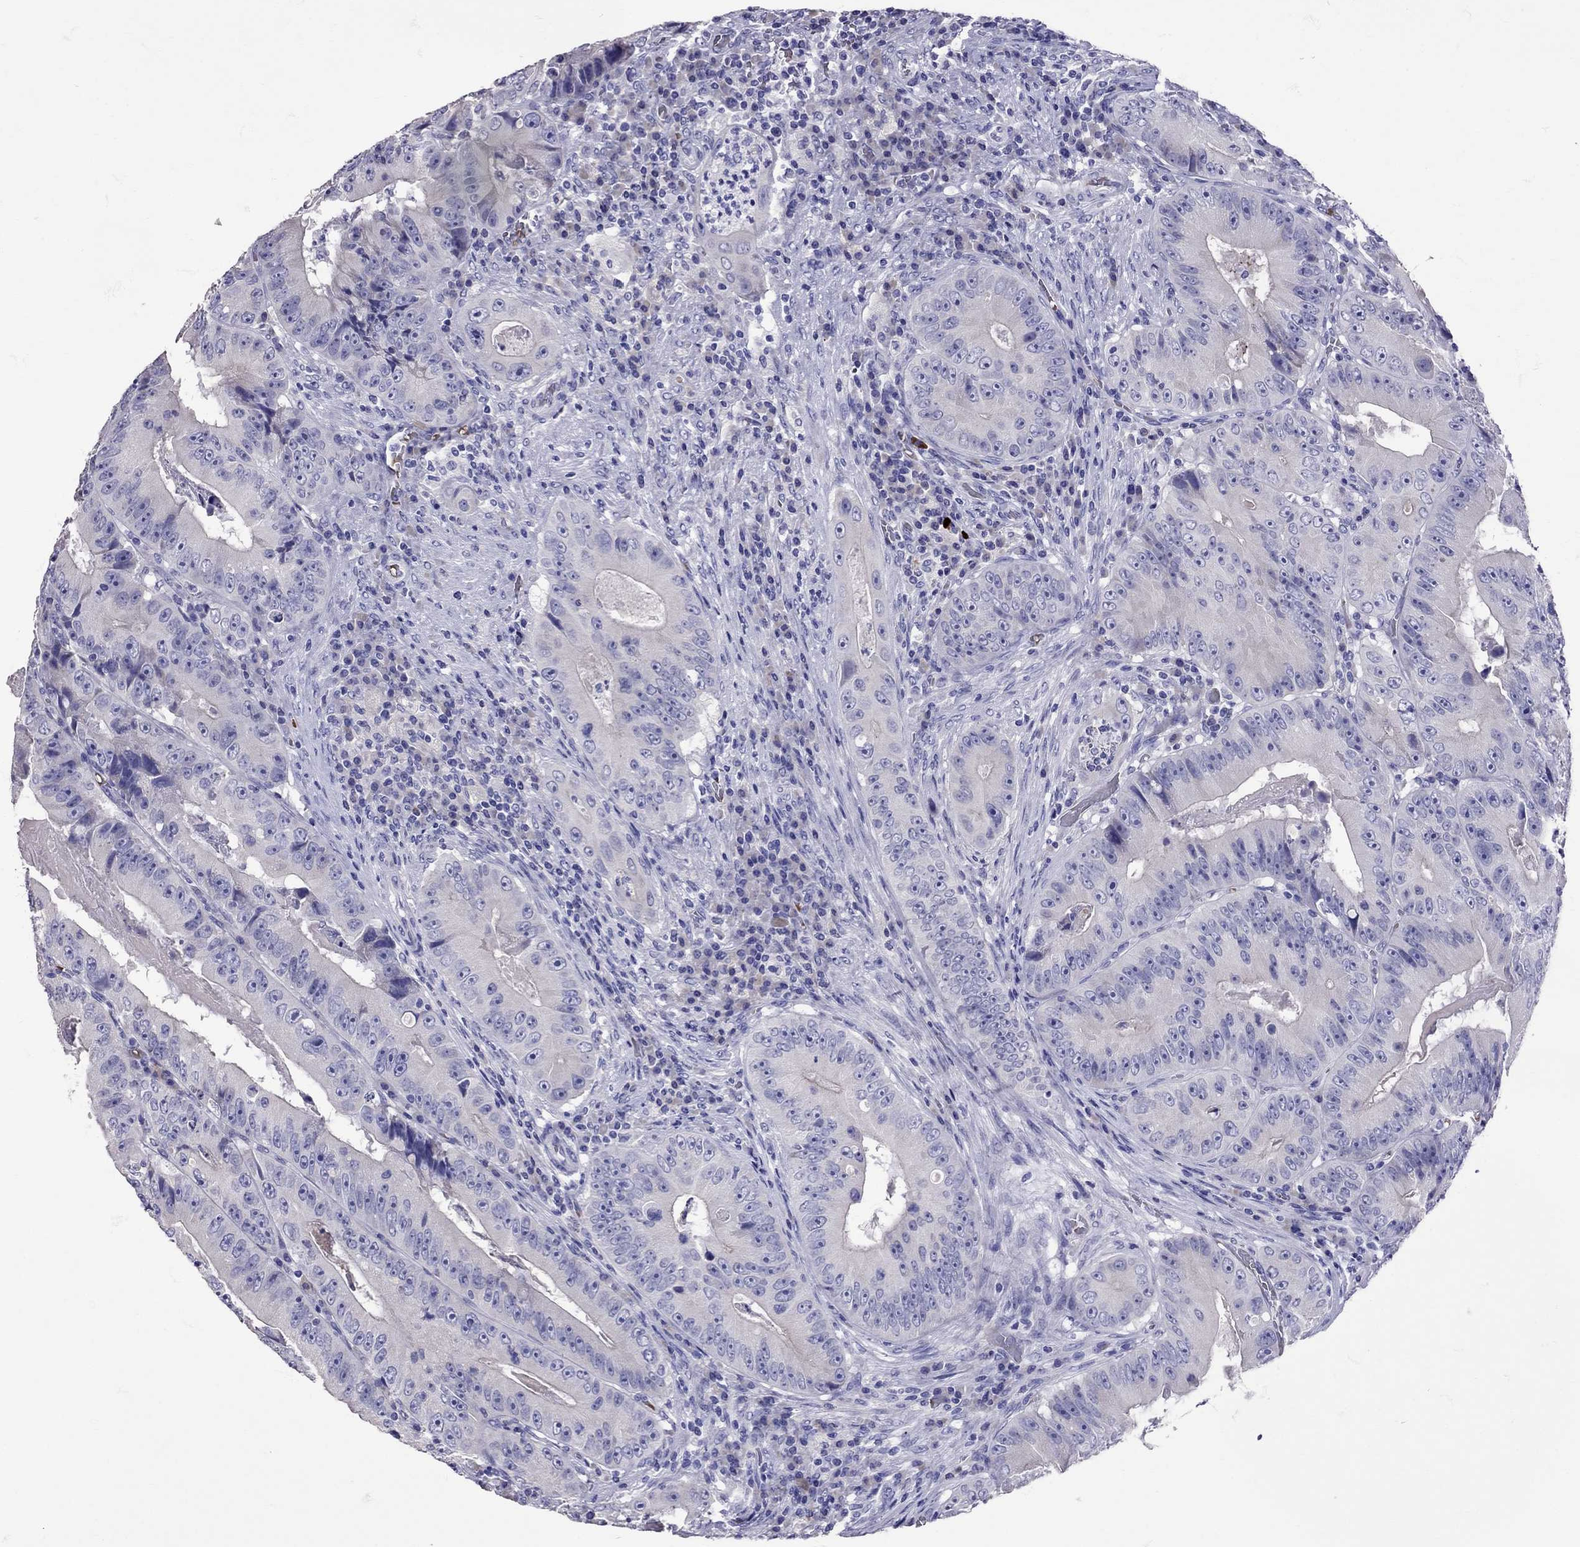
{"staining": {"intensity": "negative", "quantity": "none", "location": "none"}, "tissue": "colorectal cancer", "cell_type": "Tumor cells", "image_type": "cancer", "snomed": [{"axis": "morphology", "description": "Adenocarcinoma, NOS"}, {"axis": "topography", "description": "Colon"}], "caption": "Tumor cells are negative for protein expression in human colorectal adenocarcinoma.", "gene": "TBR1", "patient": {"sex": "female", "age": 86}}